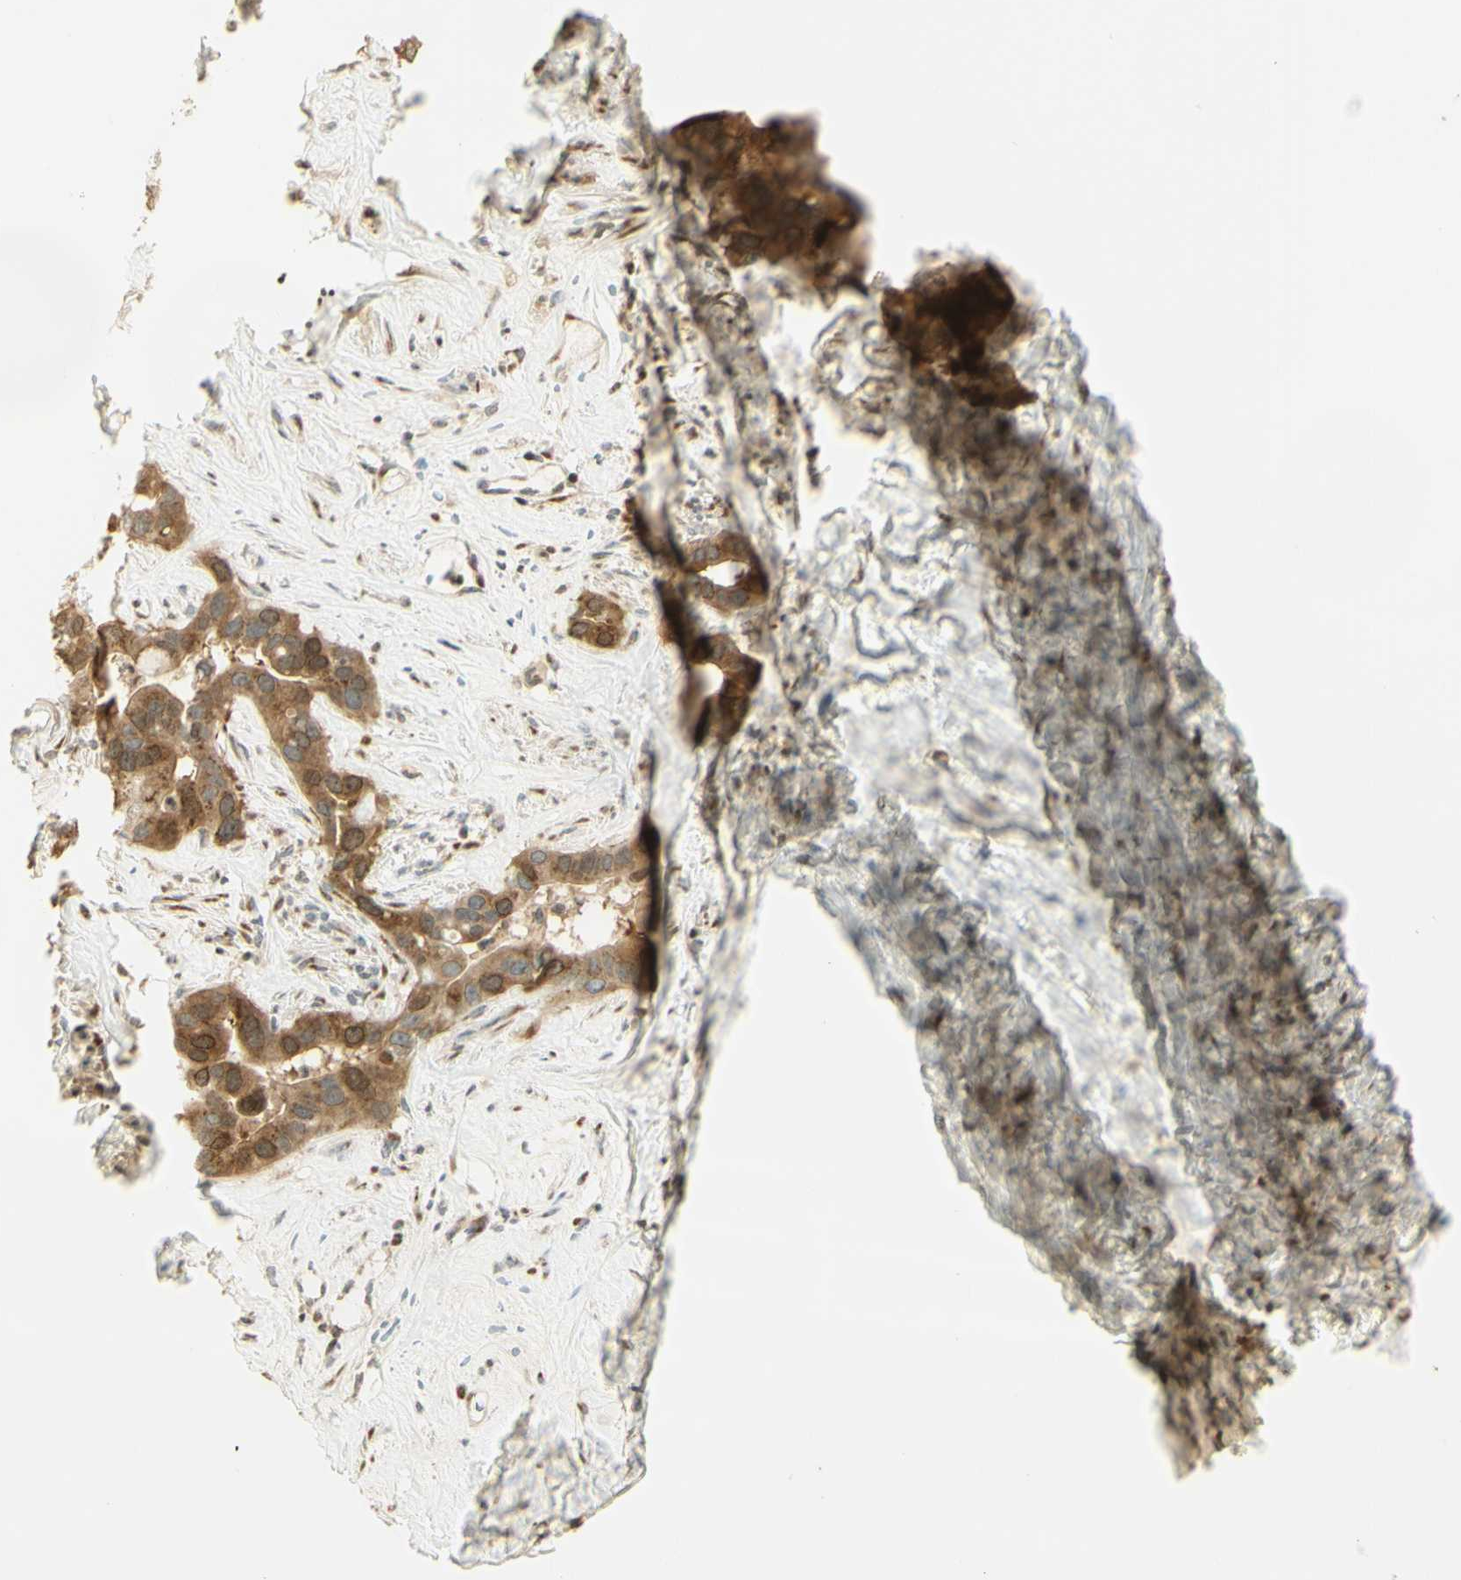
{"staining": {"intensity": "moderate", "quantity": ">75%", "location": "cytoplasmic/membranous,nuclear"}, "tissue": "liver cancer", "cell_type": "Tumor cells", "image_type": "cancer", "snomed": [{"axis": "morphology", "description": "Cholangiocarcinoma"}, {"axis": "topography", "description": "Liver"}], "caption": "Immunohistochemical staining of human liver cholangiocarcinoma demonstrates medium levels of moderate cytoplasmic/membranous and nuclear positivity in about >75% of tumor cells.", "gene": "KIF11", "patient": {"sex": "female", "age": 65}}